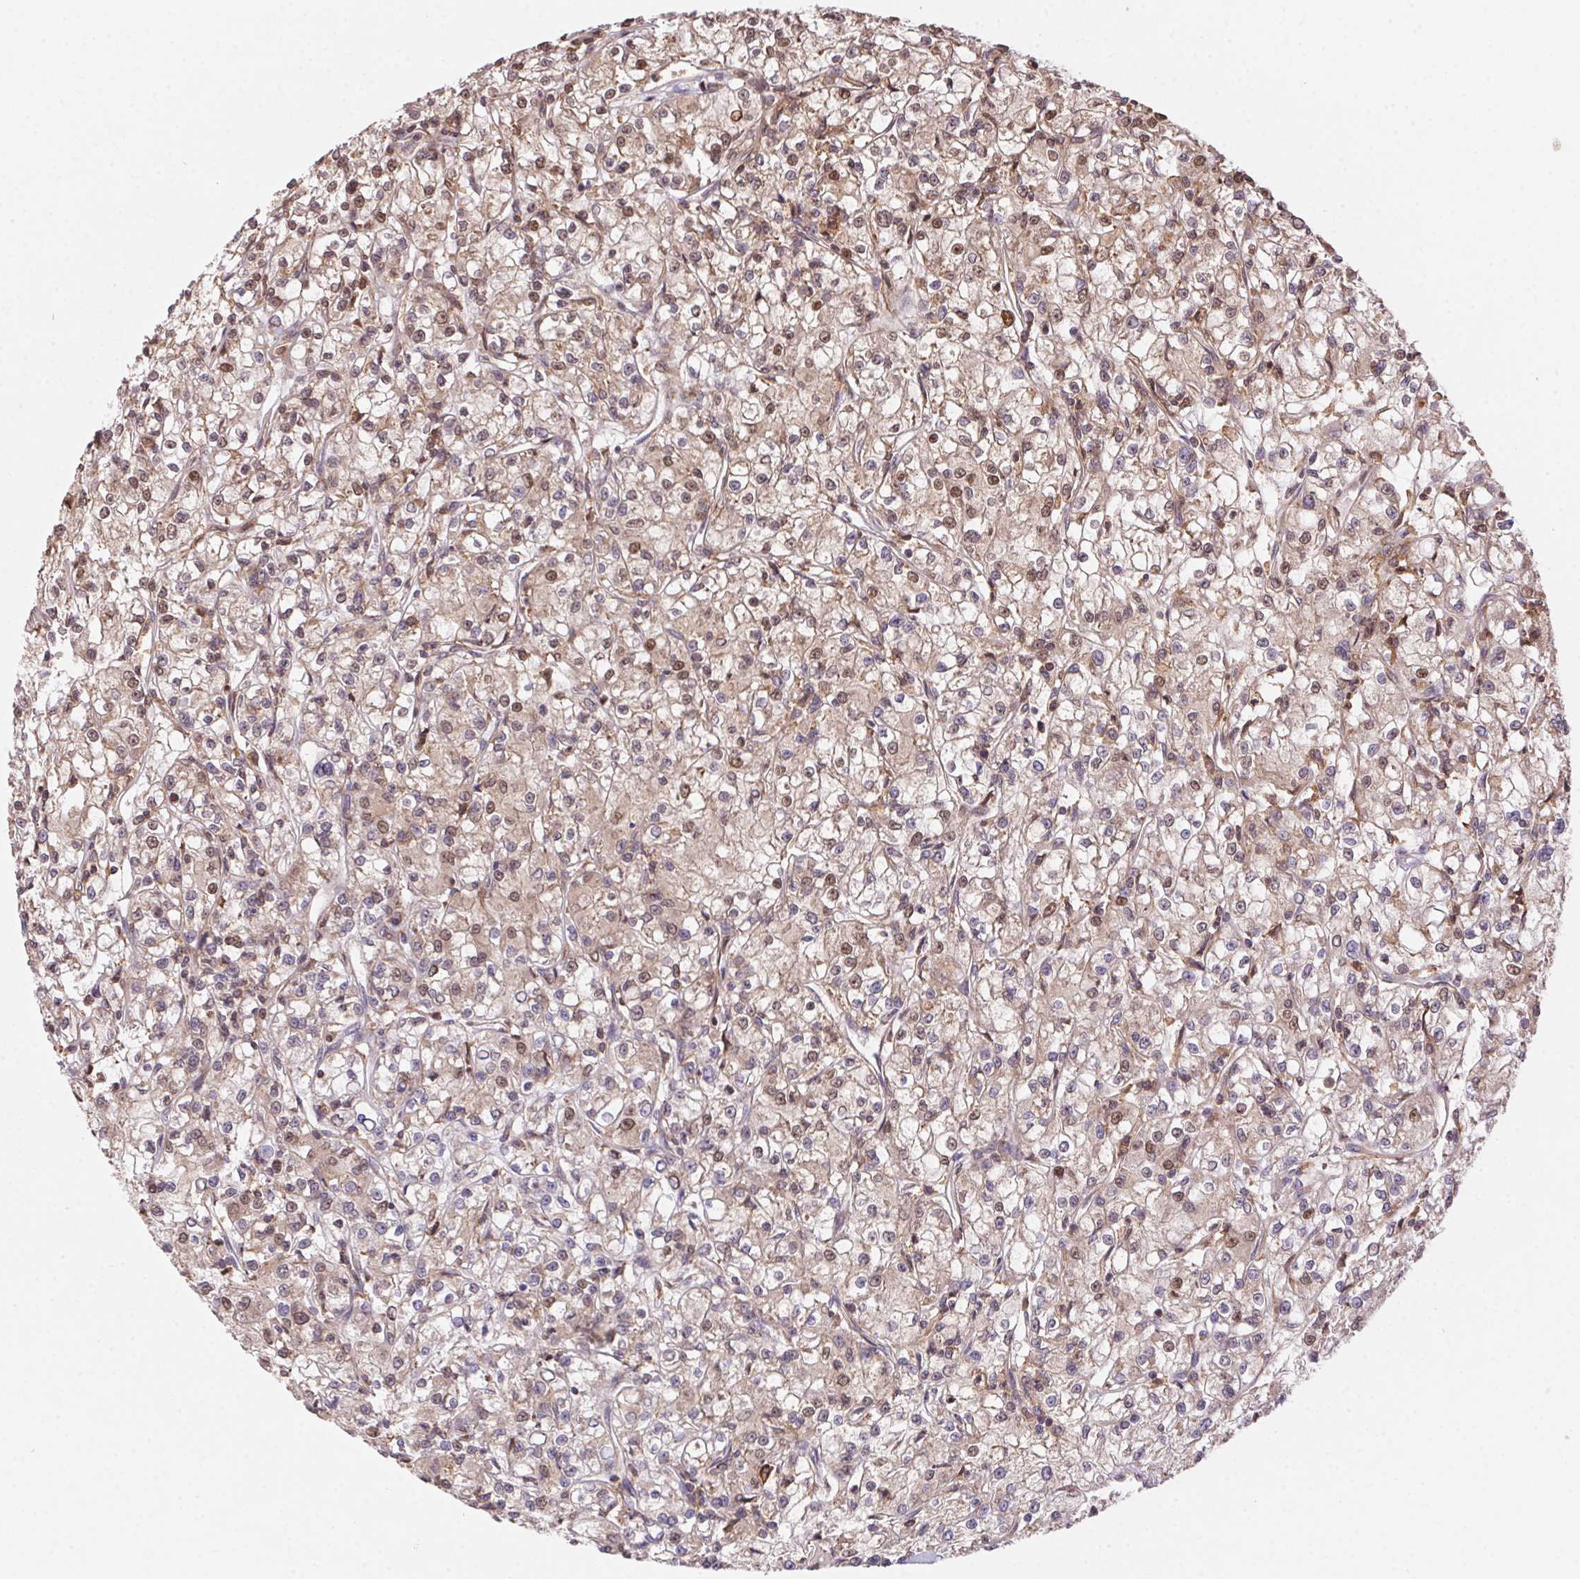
{"staining": {"intensity": "weak", "quantity": "25%-75%", "location": "cytoplasmic/membranous,nuclear"}, "tissue": "renal cancer", "cell_type": "Tumor cells", "image_type": "cancer", "snomed": [{"axis": "morphology", "description": "Adenocarcinoma, NOS"}, {"axis": "topography", "description": "Kidney"}], "caption": "A high-resolution micrograph shows IHC staining of renal adenocarcinoma, which demonstrates weak cytoplasmic/membranous and nuclear expression in approximately 25%-75% of tumor cells.", "gene": "MEX3D", "patient": {"sex": "female", "age": 59}}